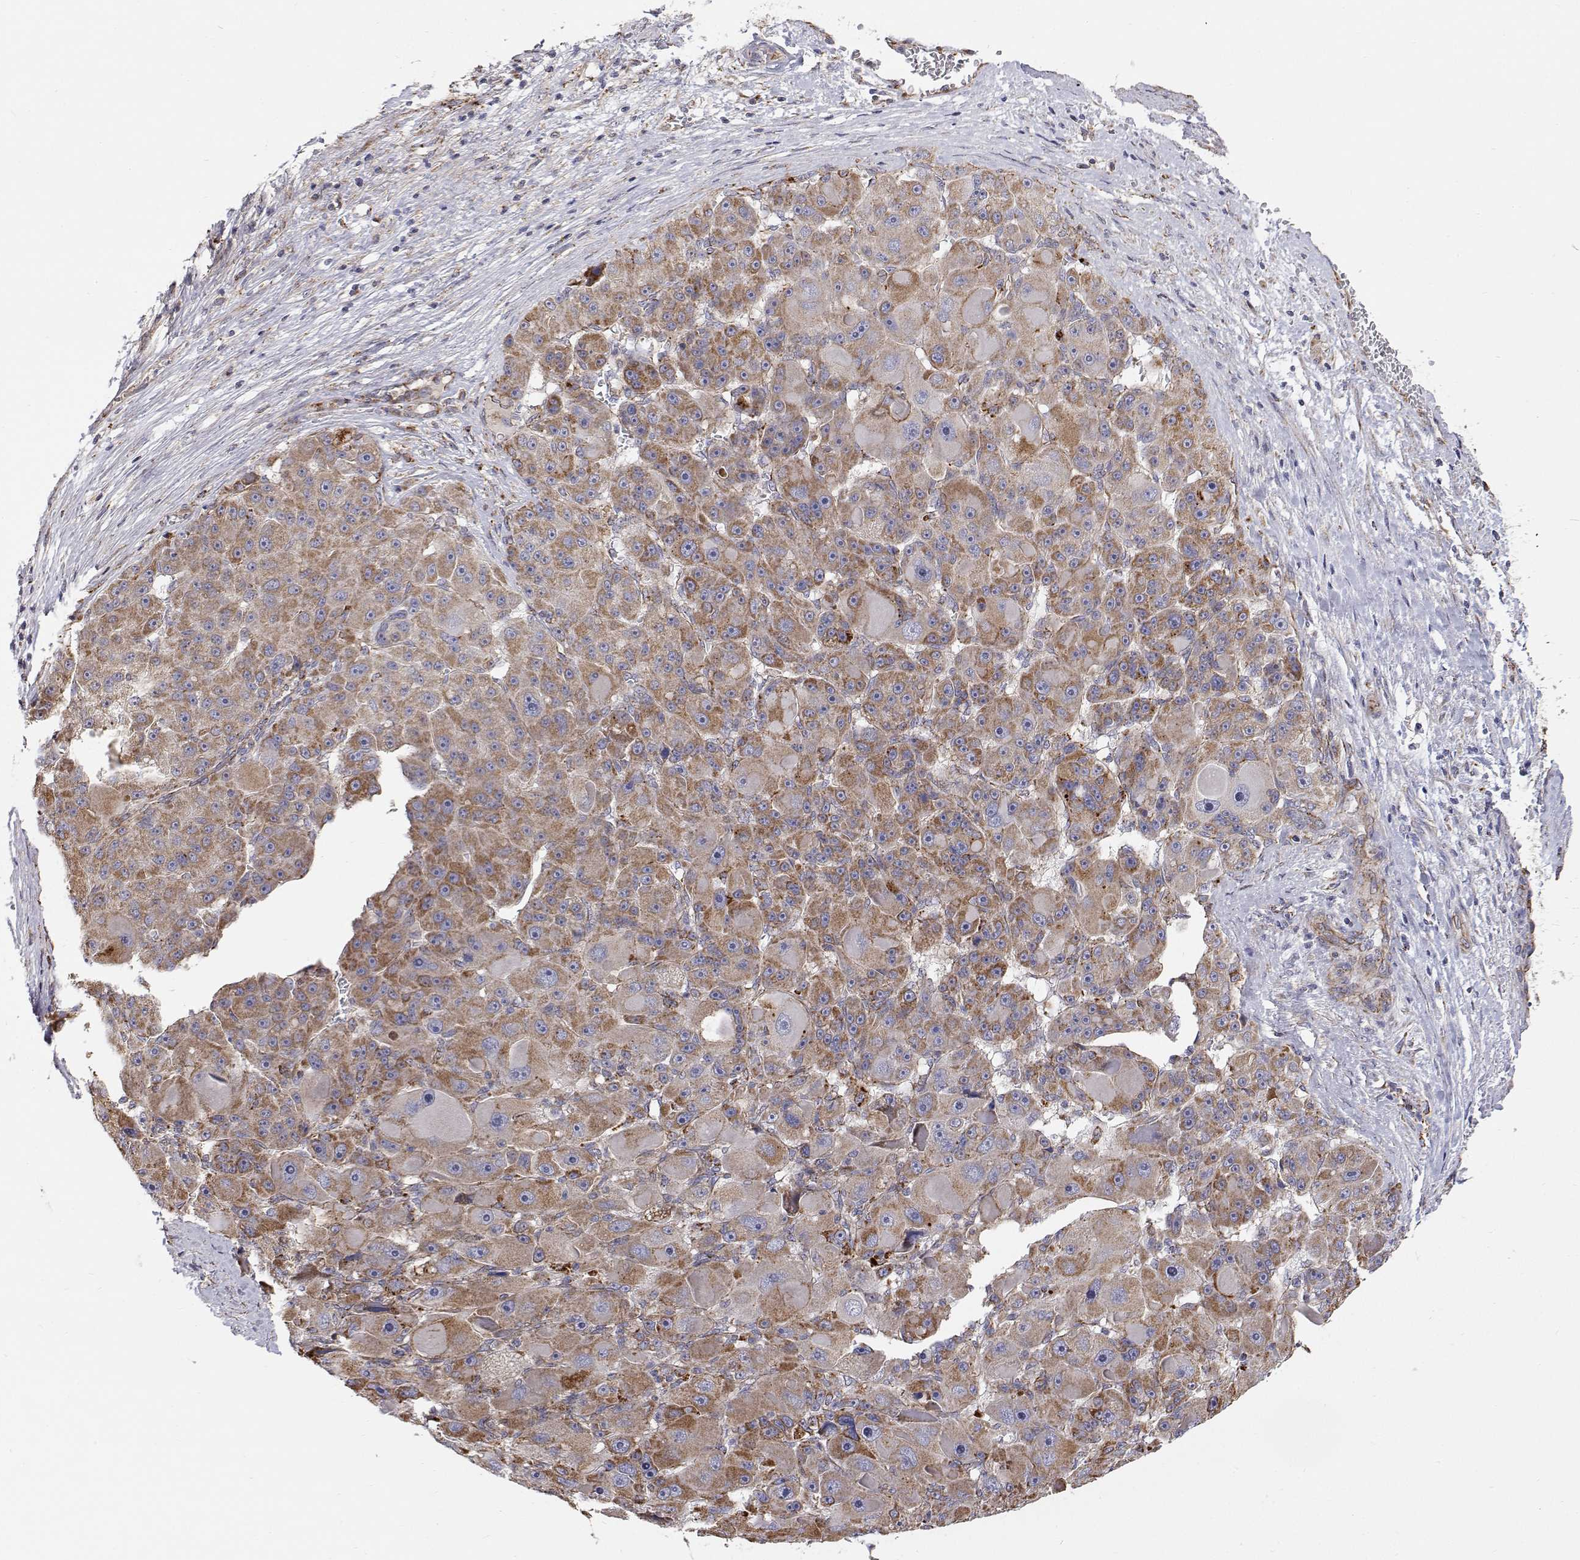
{"staining": {"intensity": "moderate", "quantity": ">75%", "location": "cytoplasmic/membranous"}, "tissue": "liver cancer", "cell_type": "Tumor cells", "image_type": "cancer", "snomed": [{"axis": "morphology", "description": "Carcinoma, Hepatocellular, NOS"}, {"axis": "topography", "description": "Liver"}], "caption": "Liver cancer stained for a protein exhibits moderate cytoplasmic/membranous positivity in tumor cells. (DAB IHC with brightfield microscopy, high magnification).", "gene": "SPICE1", "patient": {"sex": "male", "age": 76}}